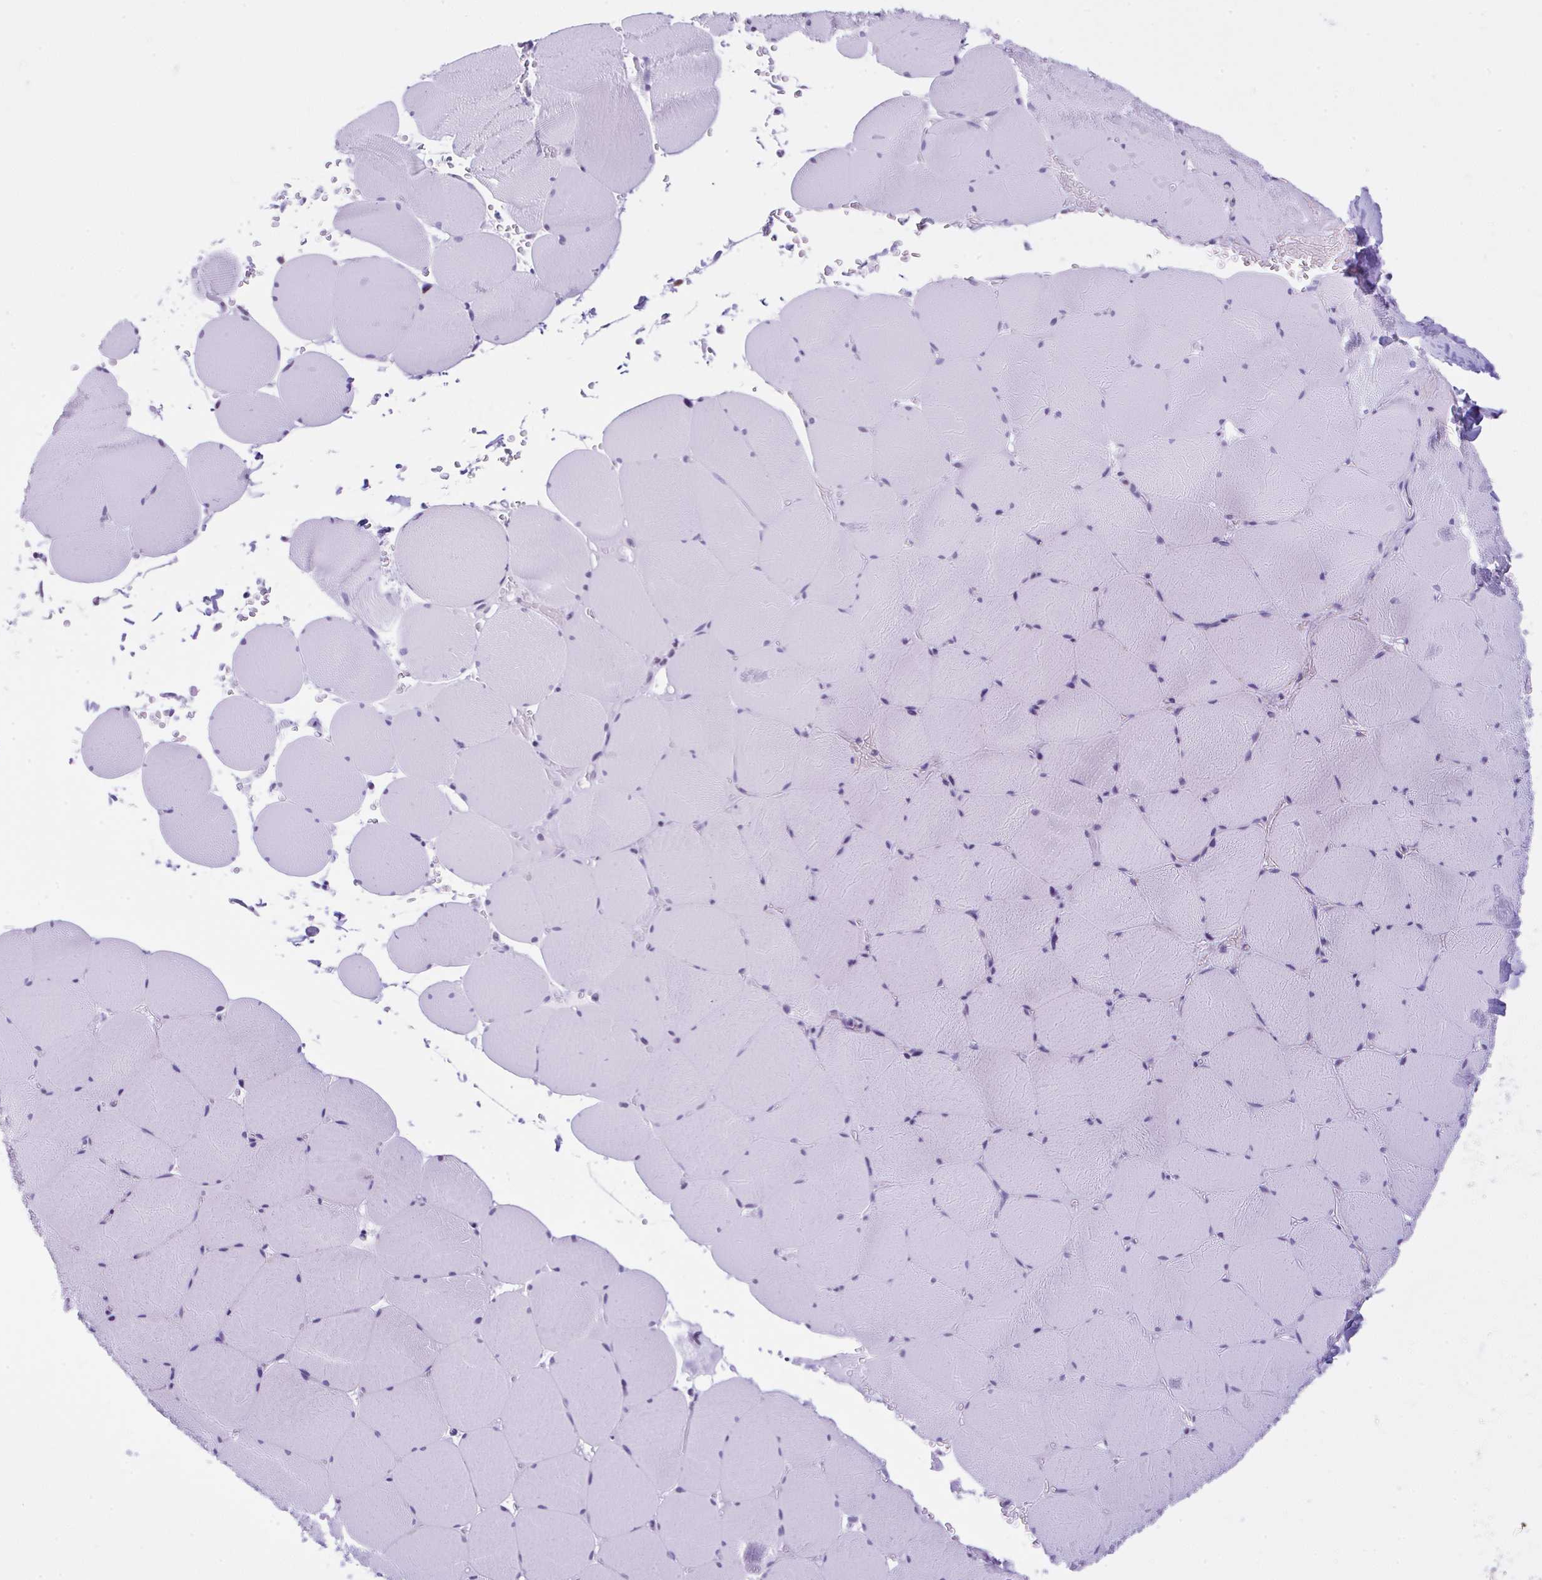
{"staining": {"intensity": "negative", "quantity": "none", "location": "none"}, "tissue": "skeletal muscle", "cell_type": "Myocytes", "image_type": "normal", "snomed": [{"axis": "morphology", "description": "Normal tissue, NOS"}, {"axis": "topography", "description": "Skeletal muscle"}, {"axis": "topography", "description": "Head-Neck"}], "caption": "DAB immunohistochemical staining of benign skeletal muscle exhibits no significant positivity in myocytes.", "gene": "KRT27", "patient": {"sex": "male", "age": 66}}